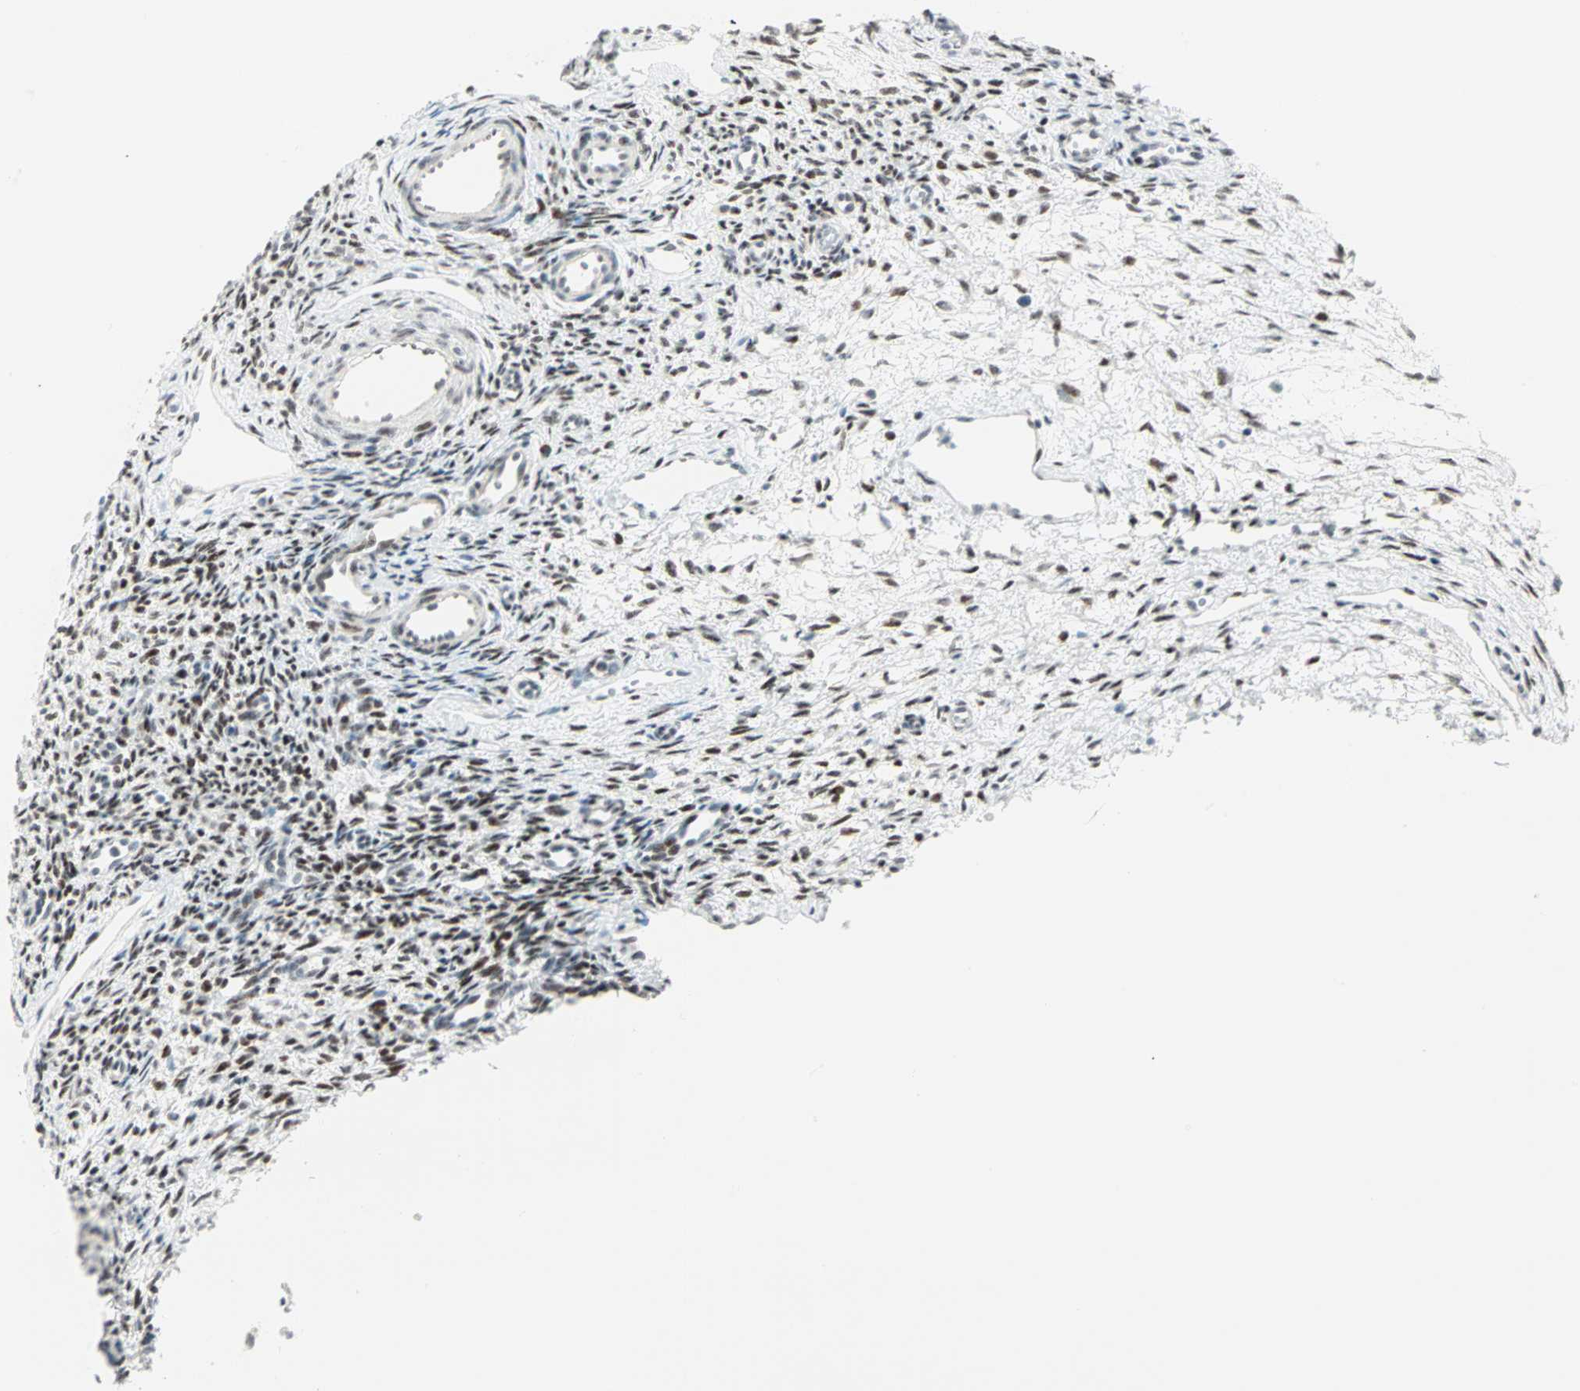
{"staining": {"intensity": "negative", "quantity": "none", "location": "none"}, "tissue": "ovary", "cell_type": "Follicle cells", "image_type": "normal", "snomed": [{"axis": "morphology", "description": "Normal tissue, NOS"}, {"axis": "topography", "description": "Ovary"}], "caption": "This is an IHC image of unremarkable ovary. There is no positivity in follicle cells.", "gene": "PKNOX1", "patient": {"sex": "female", "age": 33}}